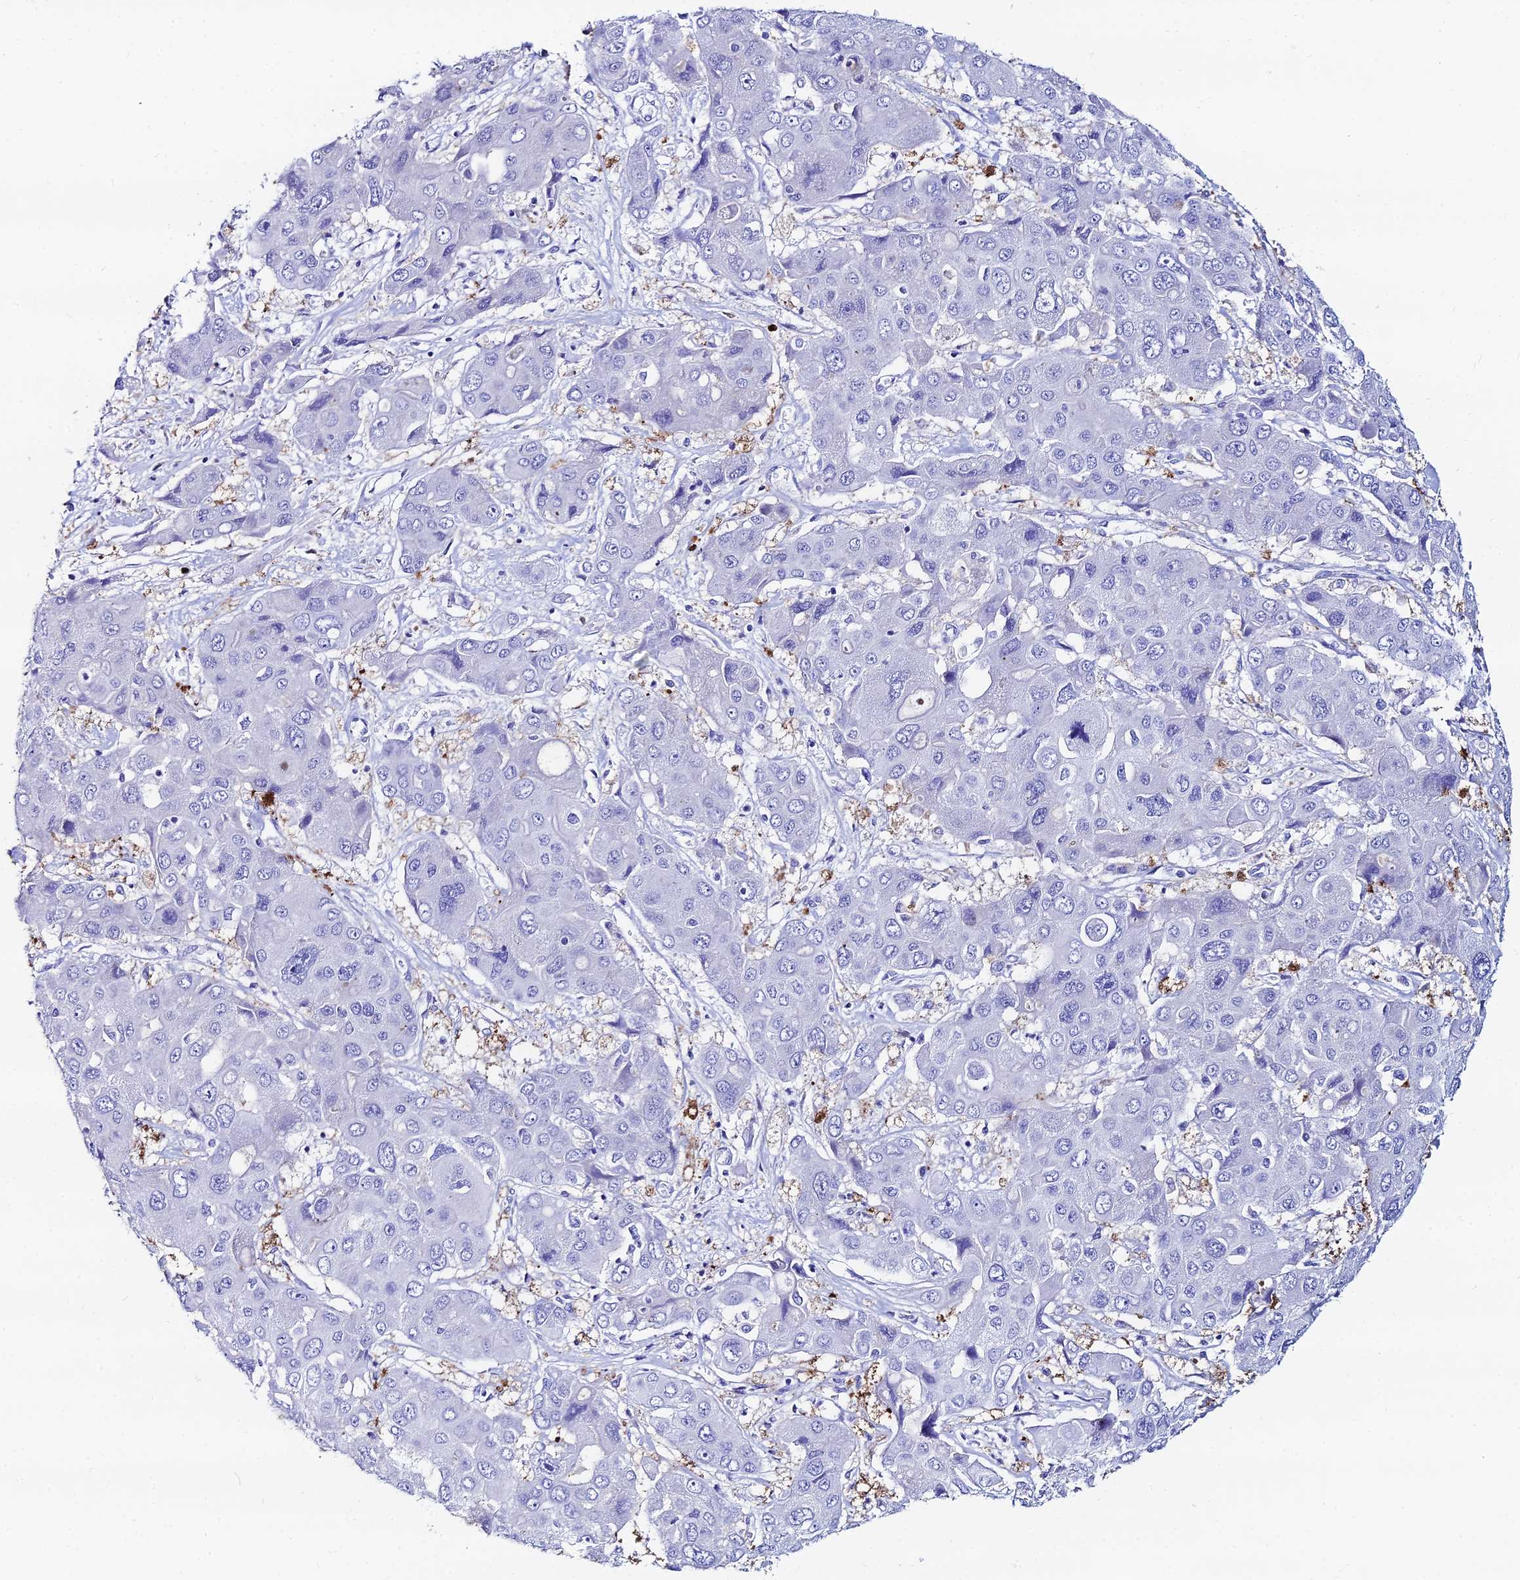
{"staining": {"intensity": "negative", "quantity": "none", "location": "none"}, "tissue": "liver cancer", "cell_type": "Tumor cells", "image_type": "cancer", "snomed": [{"axis": "morphology", "description": "Cholangiocarcinoma"}, {"axis": "topography", "description": "Liver"}], "caption": "Immunohistochemistry (IHC) histopathology image of neoplastic tissue: human liver cancer stained with DAB (3,3'-diaminobenzidine) displays no significant protein expression in tumor cells. (Immunohistochemistry, brightfield microscopy, high magnification).", "gene": "HSPA1L", "patient": {"sex": "male", "age": 67}}